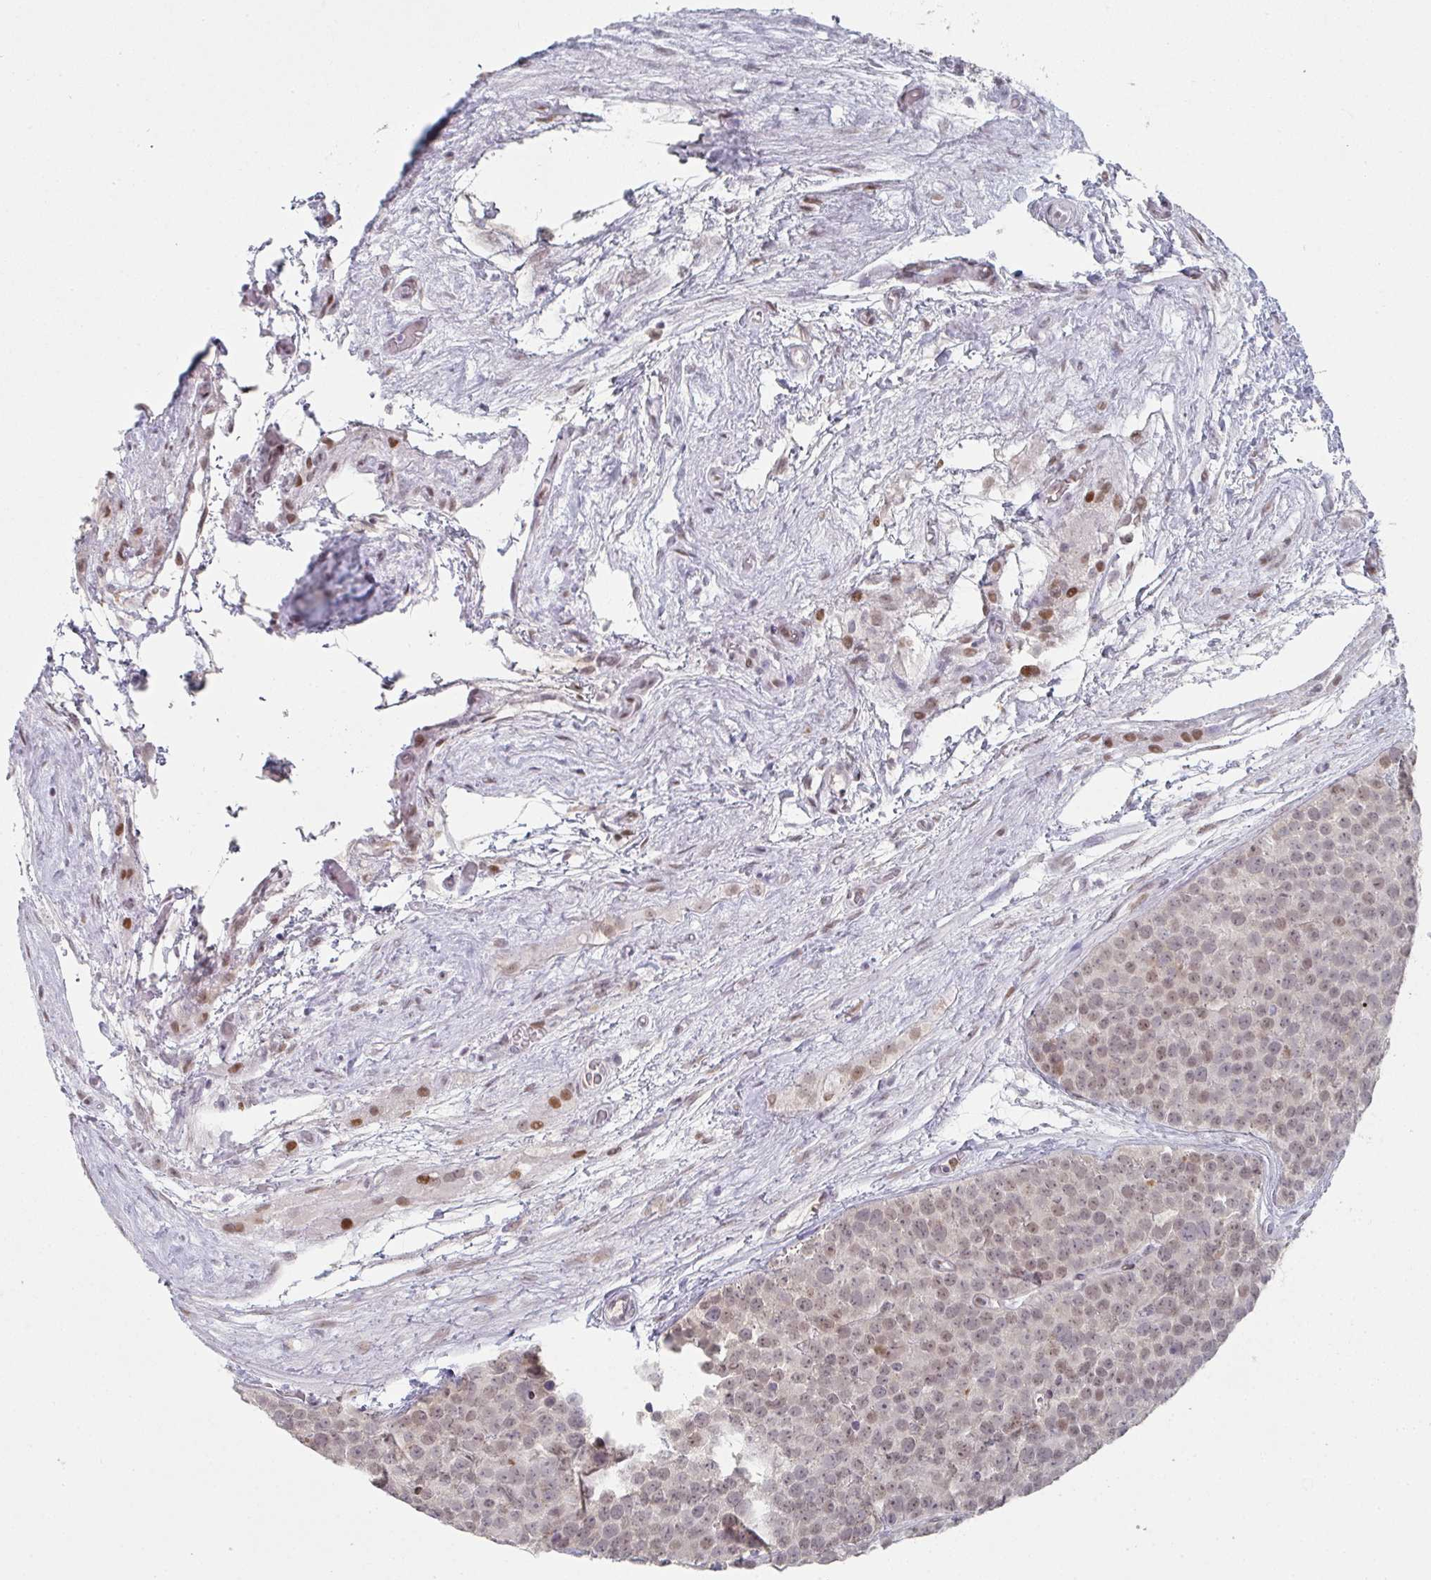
{"staining": {"intensity": "weak", "quantity": "25%-75%", "location": "nuclear"}, "tissue": "testis cancer", "cell_type": "Tumor cells", "image_type": "cancer", "snomed": [{"axis": "morphology", "description": "Seminoma, NOS"}, {"axis": "topography", "description": "Testis"}], "caption": "Immunohistochemical staining of testis cancer (seminoma) exhibits low levels of weak nuclear protein positivity in about 25%-75% of tumor cells.", "gene": "LIN54", "patient": {"sex": "male", "age": 71}}